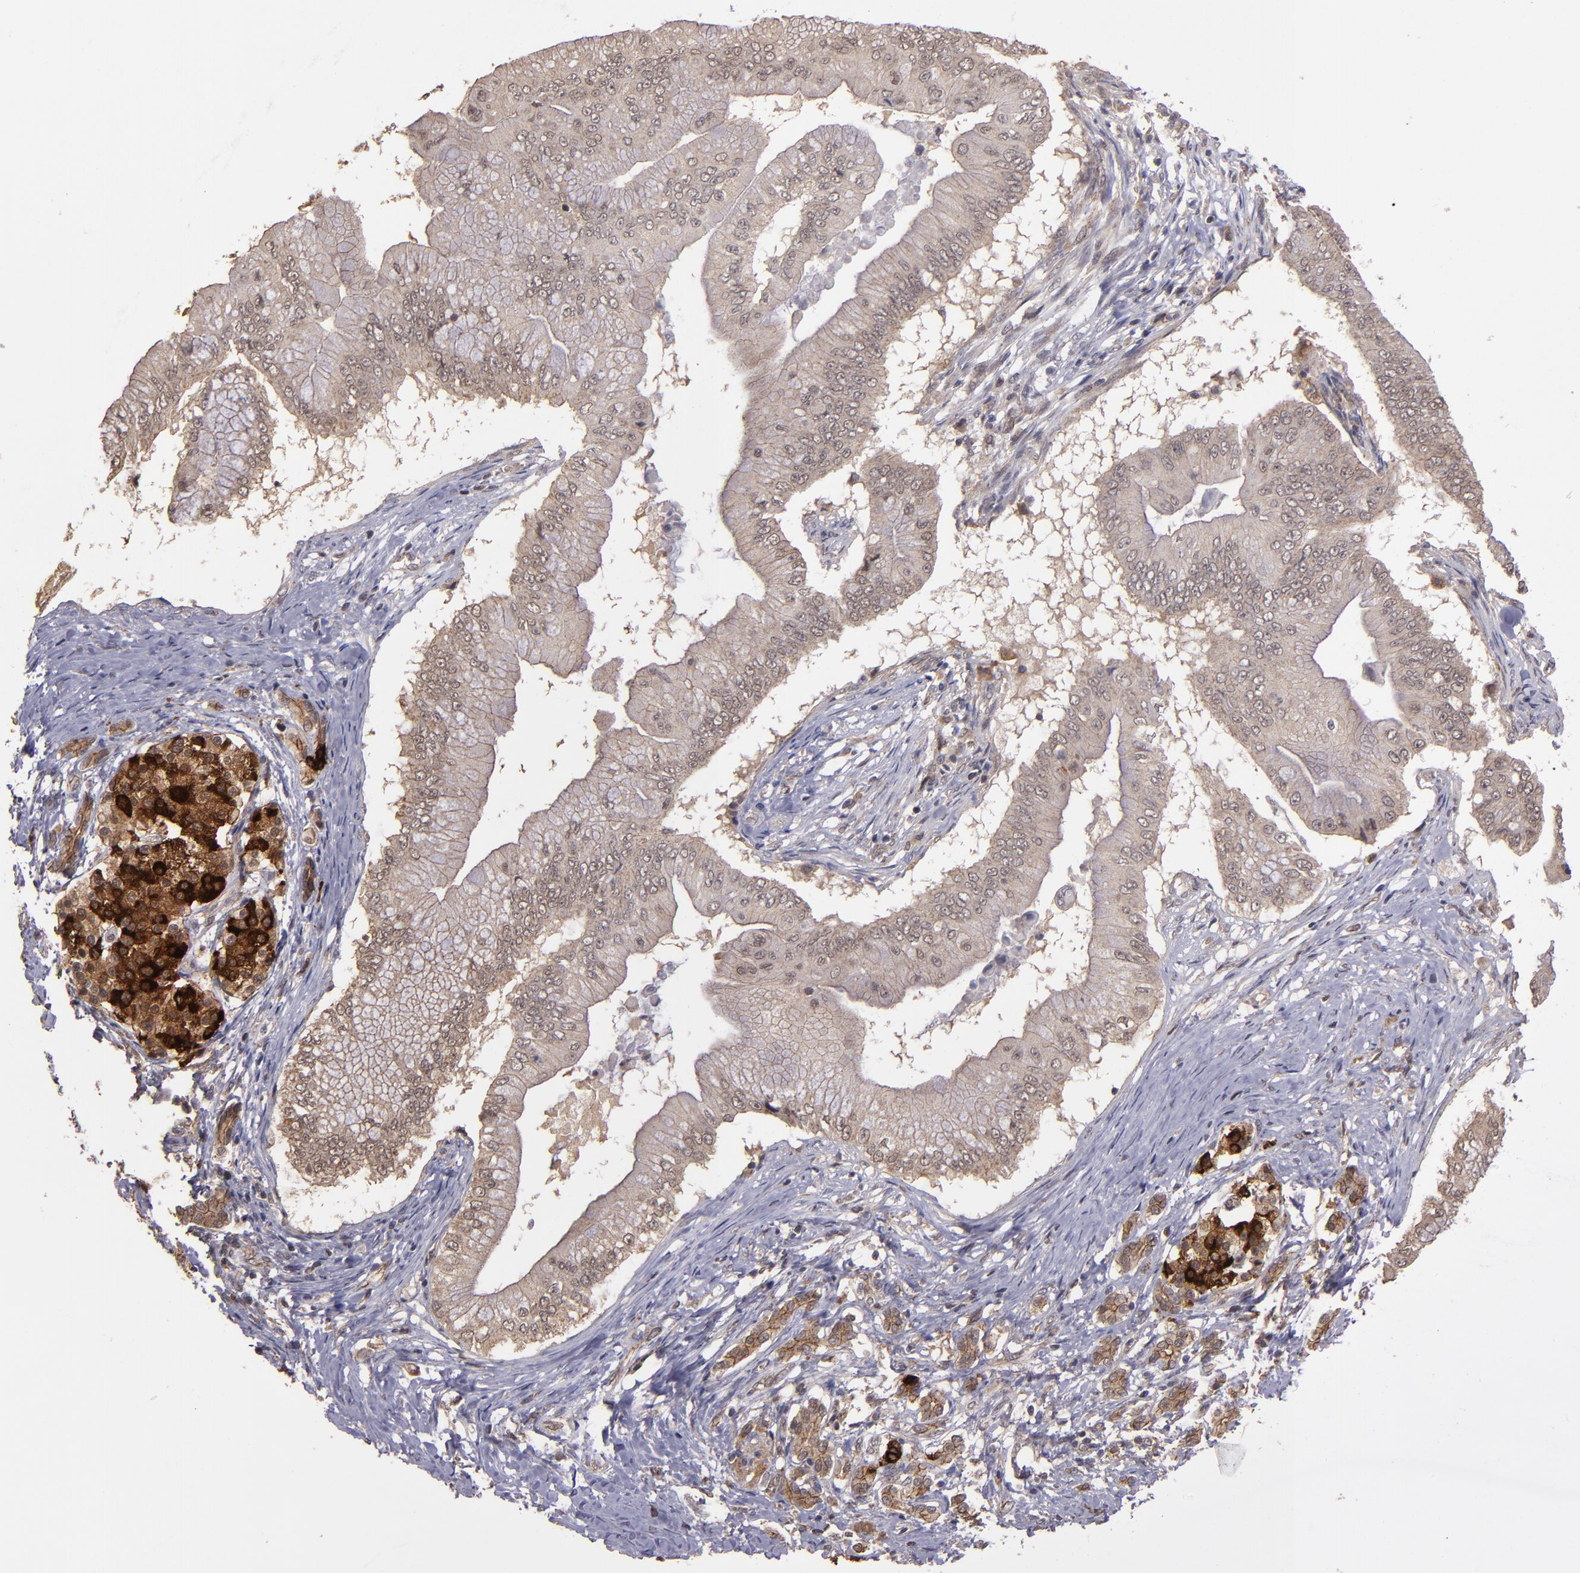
{"staining": {"intensity": "weak", "quantity": ">75%", "location": "cytoplasmic/membranous,nuclear"}, "tissue": "pancreatic cancer", "cell_type": "Tumor cells", "image_type": "cancer", "snomed": [{"axis": "morphology", "description": "Adenocarcinoma, NOS"}, {"axis": "topography", "description": "Pancreas"}], "caption": "Adenocarcinoma (pancreatic) tissue shows weak cytoplasmic/membranous and nuclear positivity in about >75% of tumor cells, visualized by immunohistochemistry.", "gene": "SIPA1L1", "patient": {"sex": "male", "age": 62}}